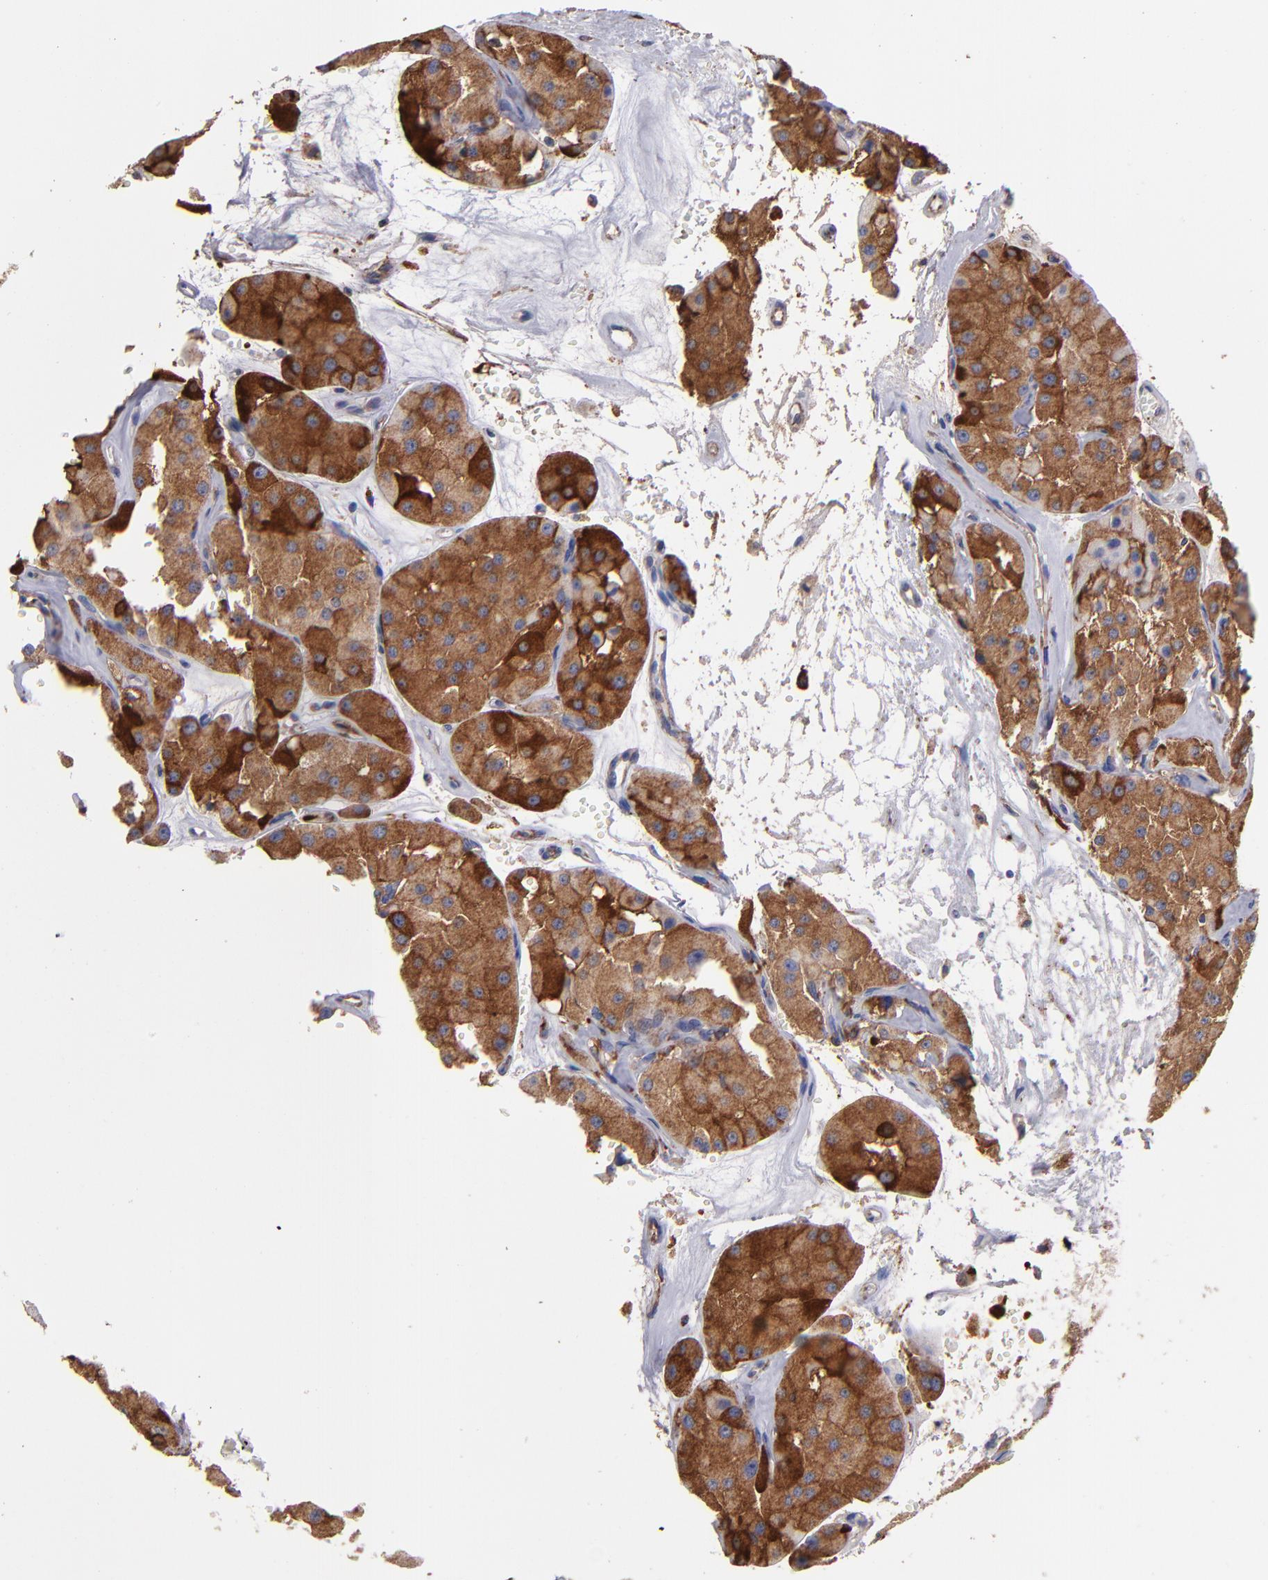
{"staining": {"intensity": "strong", "quantity": ">75%", "location": "cytoplasmic/membranous"}, "tissue": "renal cancer", "cell_type": "Tumor cells", "image_type": "cancer", "snomed": [{"axis": "morphology", "description": "Adenocarcinoma, uncertain malignant potential"}, {"axis": "topography", "description": "Kidney"}], "caption": "Brown immunohistochemical staining in renal adenocarcinoma,  uncertain malignant potential displays strong cytoplasmic/membranous positivity in about >75% of tumor cells.", "gene": "MVP", "patient": {"sex": "male", "age": 63}}